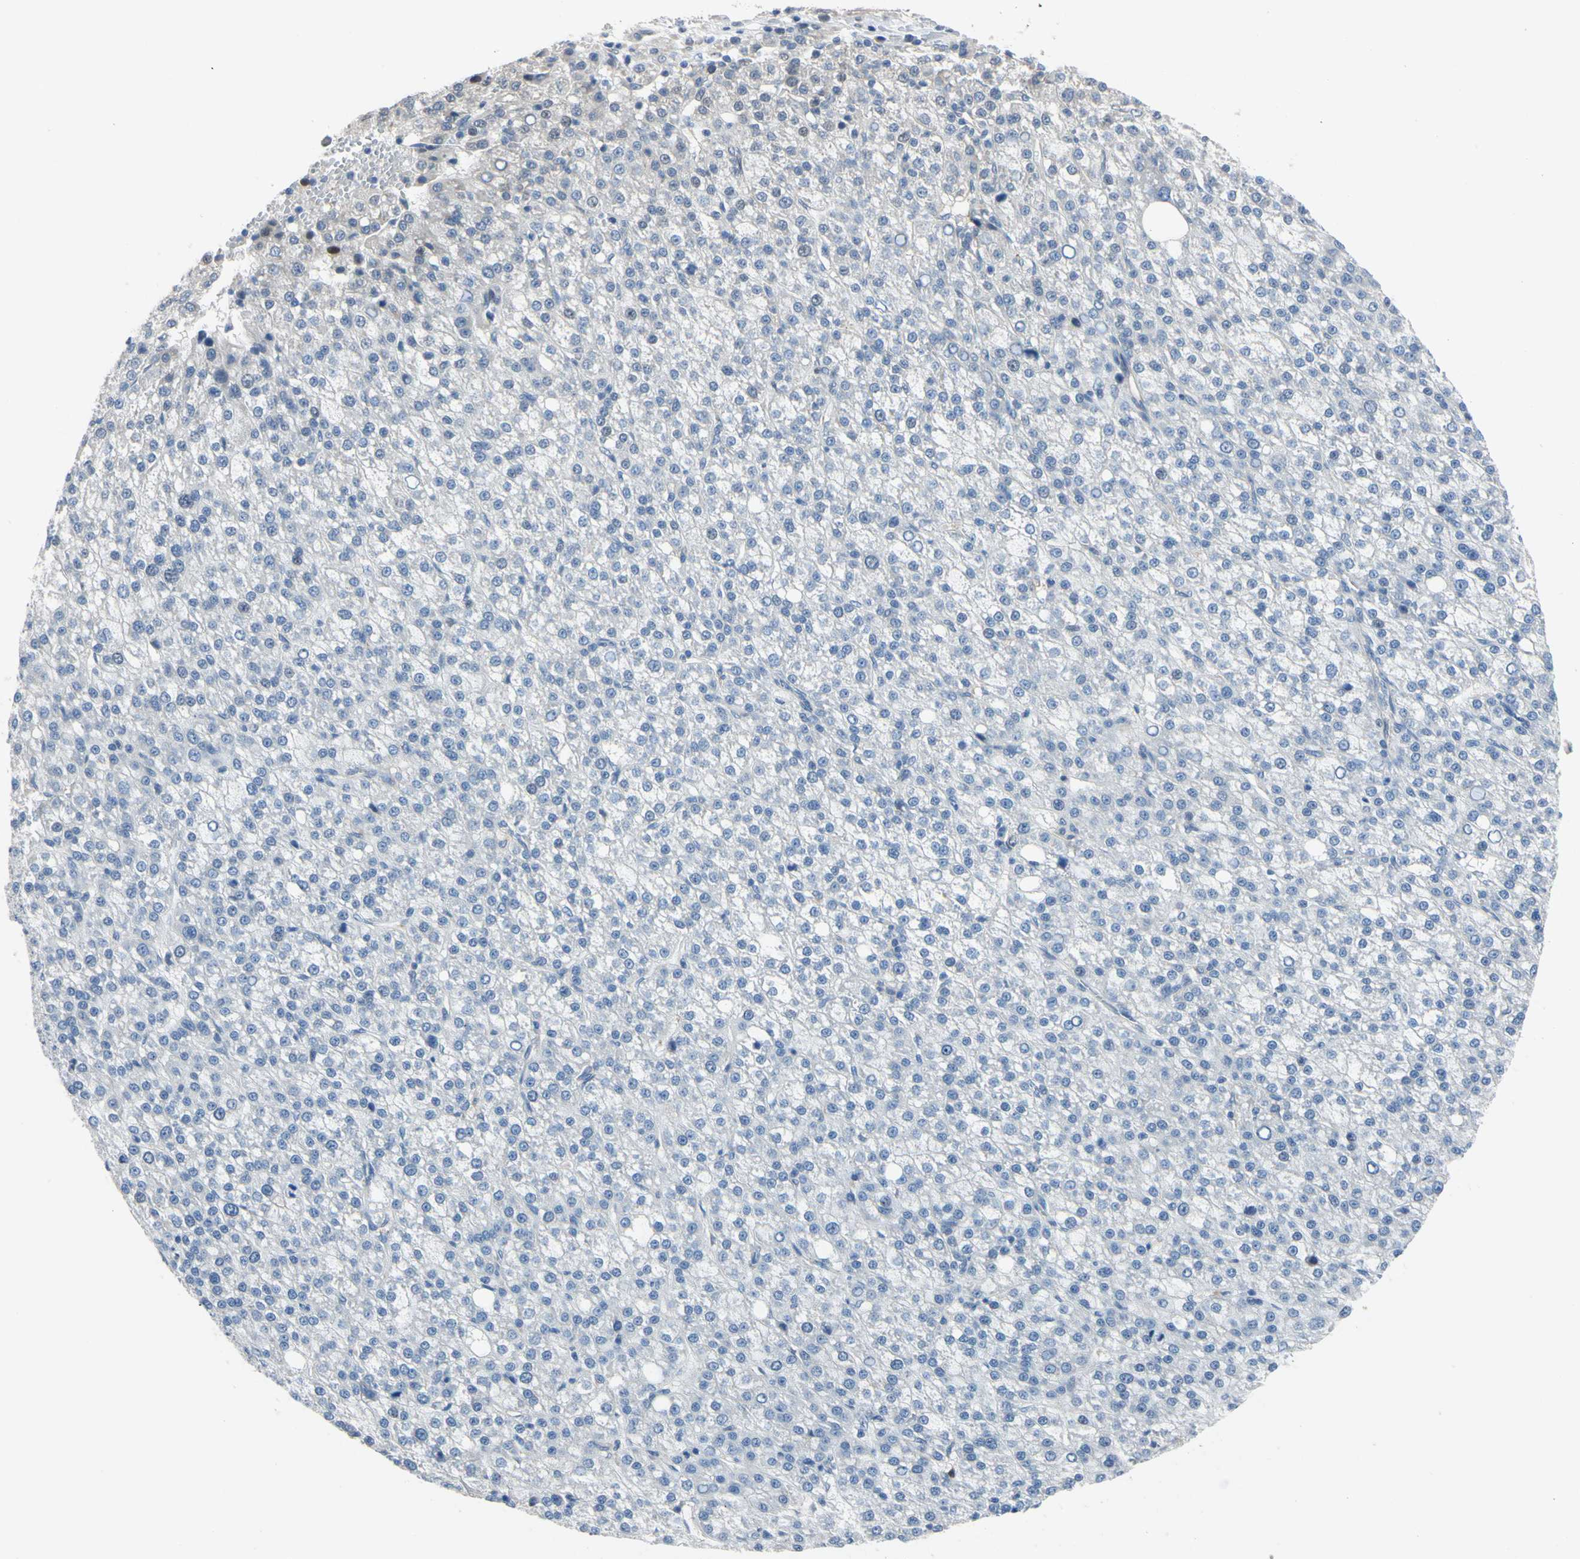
{"staining": {"intensity": "negative", "quantity": "none", "location": "none"}, "tissue": "liver cancer", "cell_type": "Tumor cells", "image_type": "cancer", "snomed": [{"axis": "morphology", "description": "Carcinoma, Hepatocellular, NOS"}, {"axis": "topography", "description": "Liver"}], "caption": "Tumor cells are negative for brown protein staining in hepatocellular carcinoma (liver).", "gene": "LHX9", "patient": {"sex": "female", "age": 58}}